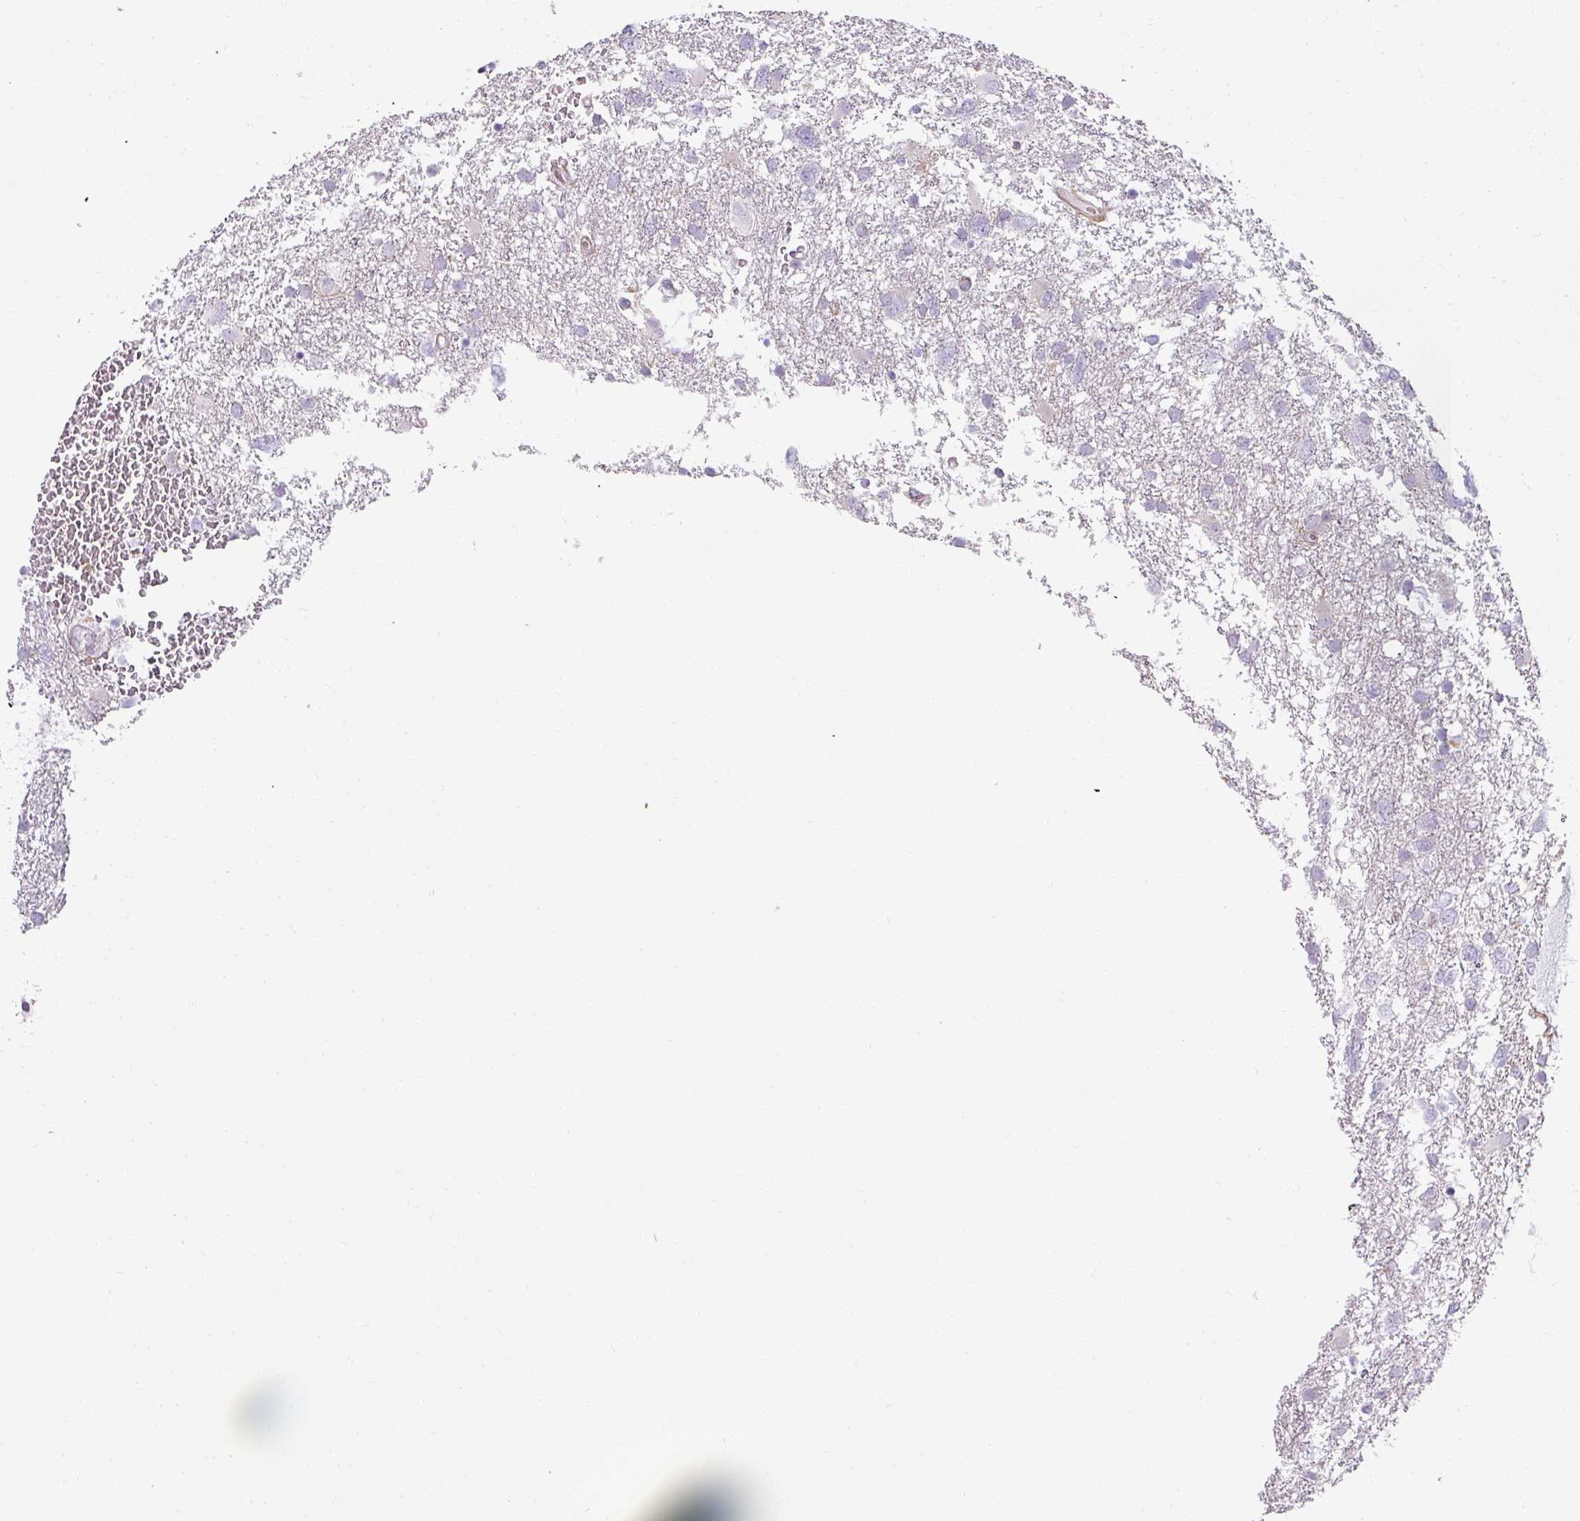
{"staining": {"intensity": "negative", "quantity": "none", "location": "none"}, "tissue": "glioma", "cell_type": "Tumor cells", "image_type": "cancer", "snomed": [{"axis": "morphology", "description": "Glioma, malignant, High grade"}, {"axis": "topography", "description": "Brain"}], "caption": "DAB (3,3'-diaminobenzidine) immunohistochemical staining of malignant glioma (high-grade) reveals no significant positivity in tumor cells. The staining was performed using DAB to visualize the protein expression in brown, while the nuclei were stained in blue with hematoxylin (Magnification: 20x).", "gene": "ASB1", "patient": {"sex": "male", "age": 61}}